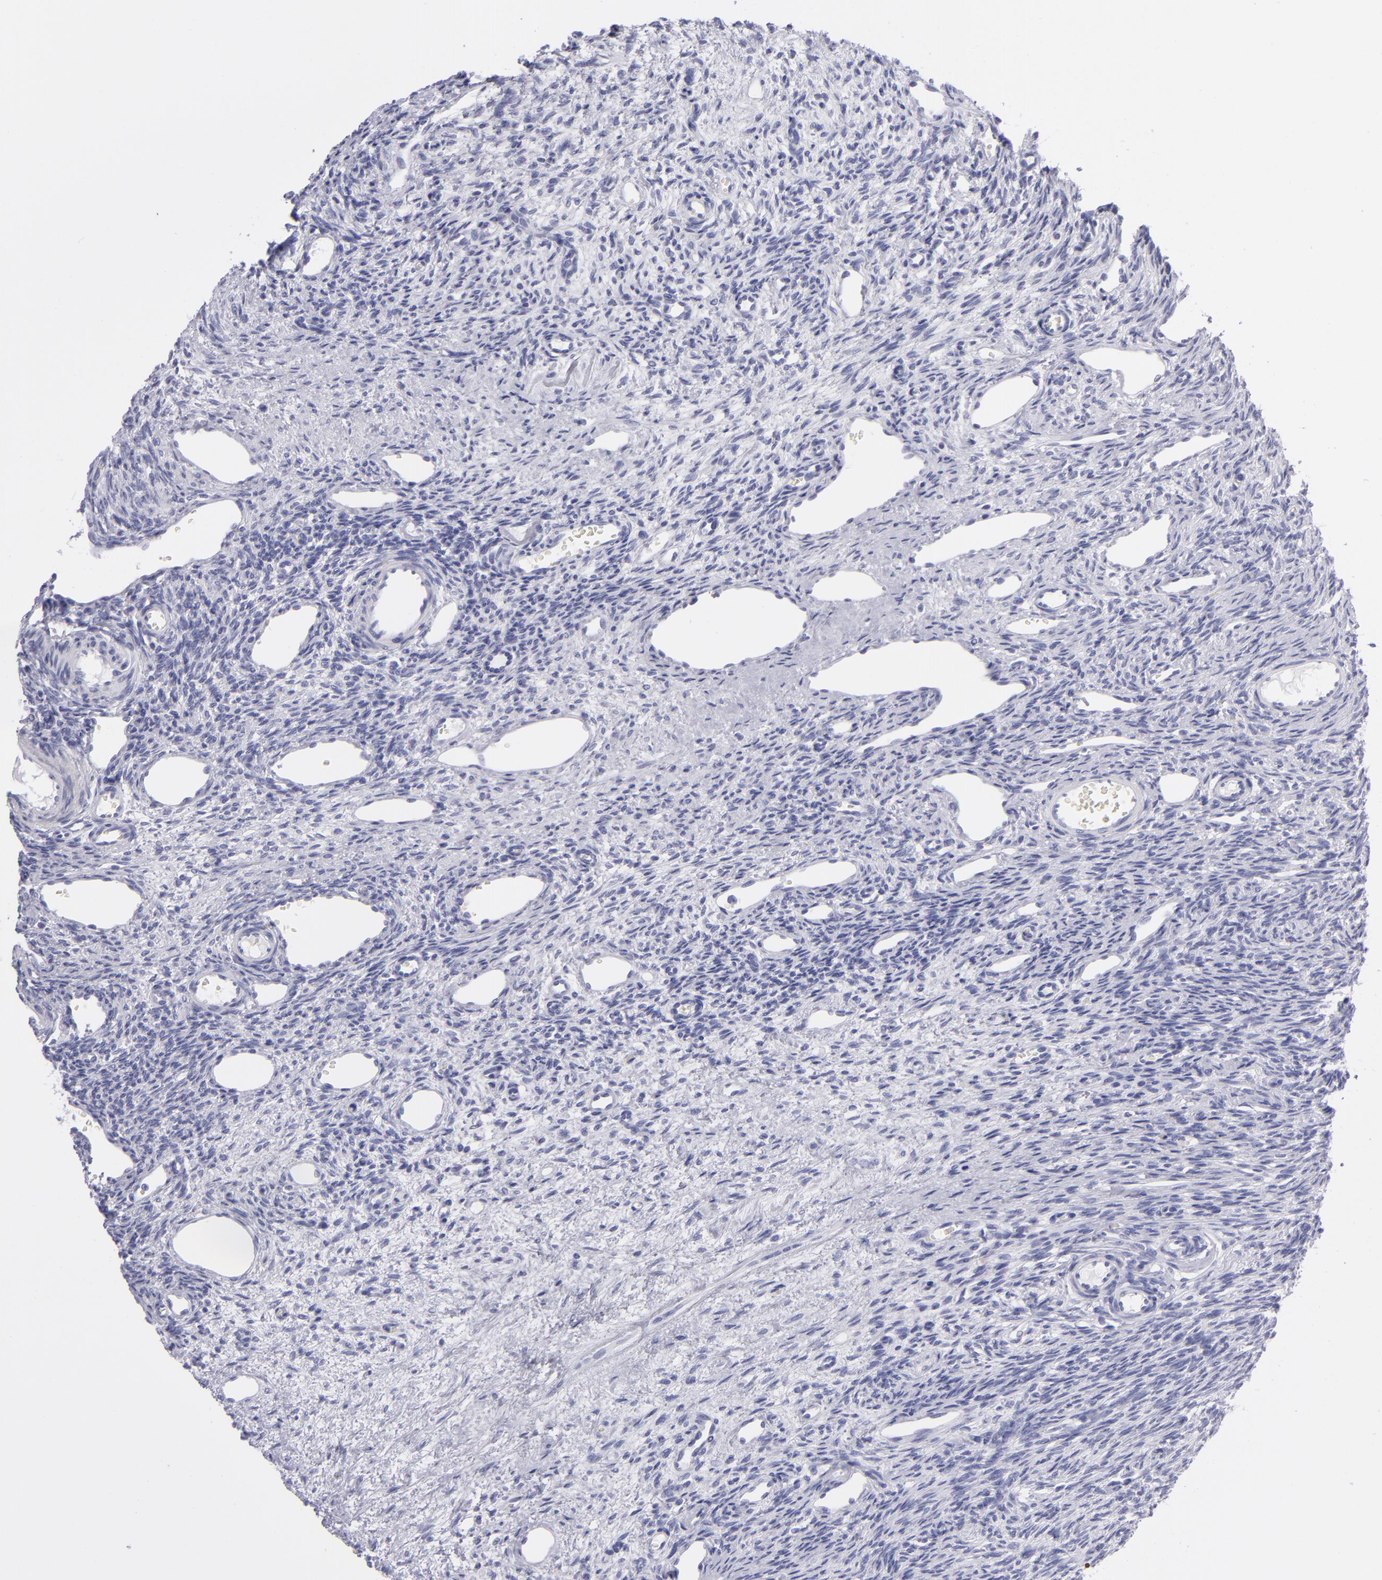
{"staining": {"intensity": "negative", "quantity": "none", "location": "none"}, "tissue": "ovary", "cell_type": "Follicle cells", "image_type": "normal", "snomed": [{"axis": "morphology", "description": "Normal tissue, NOS"}, {"axis": "topography", "description": "Ovary"}], "caption": "DAB (3,3'-diaminobenzidine) immunohistochemical staining of unremarkable ovary demonstrates no significant expression in follicle cells. (Immunohistochemistry, brightfield microscopy, high magnification).", "gene": "PVALB", "patient": {"sex": "female", "age": 33}}